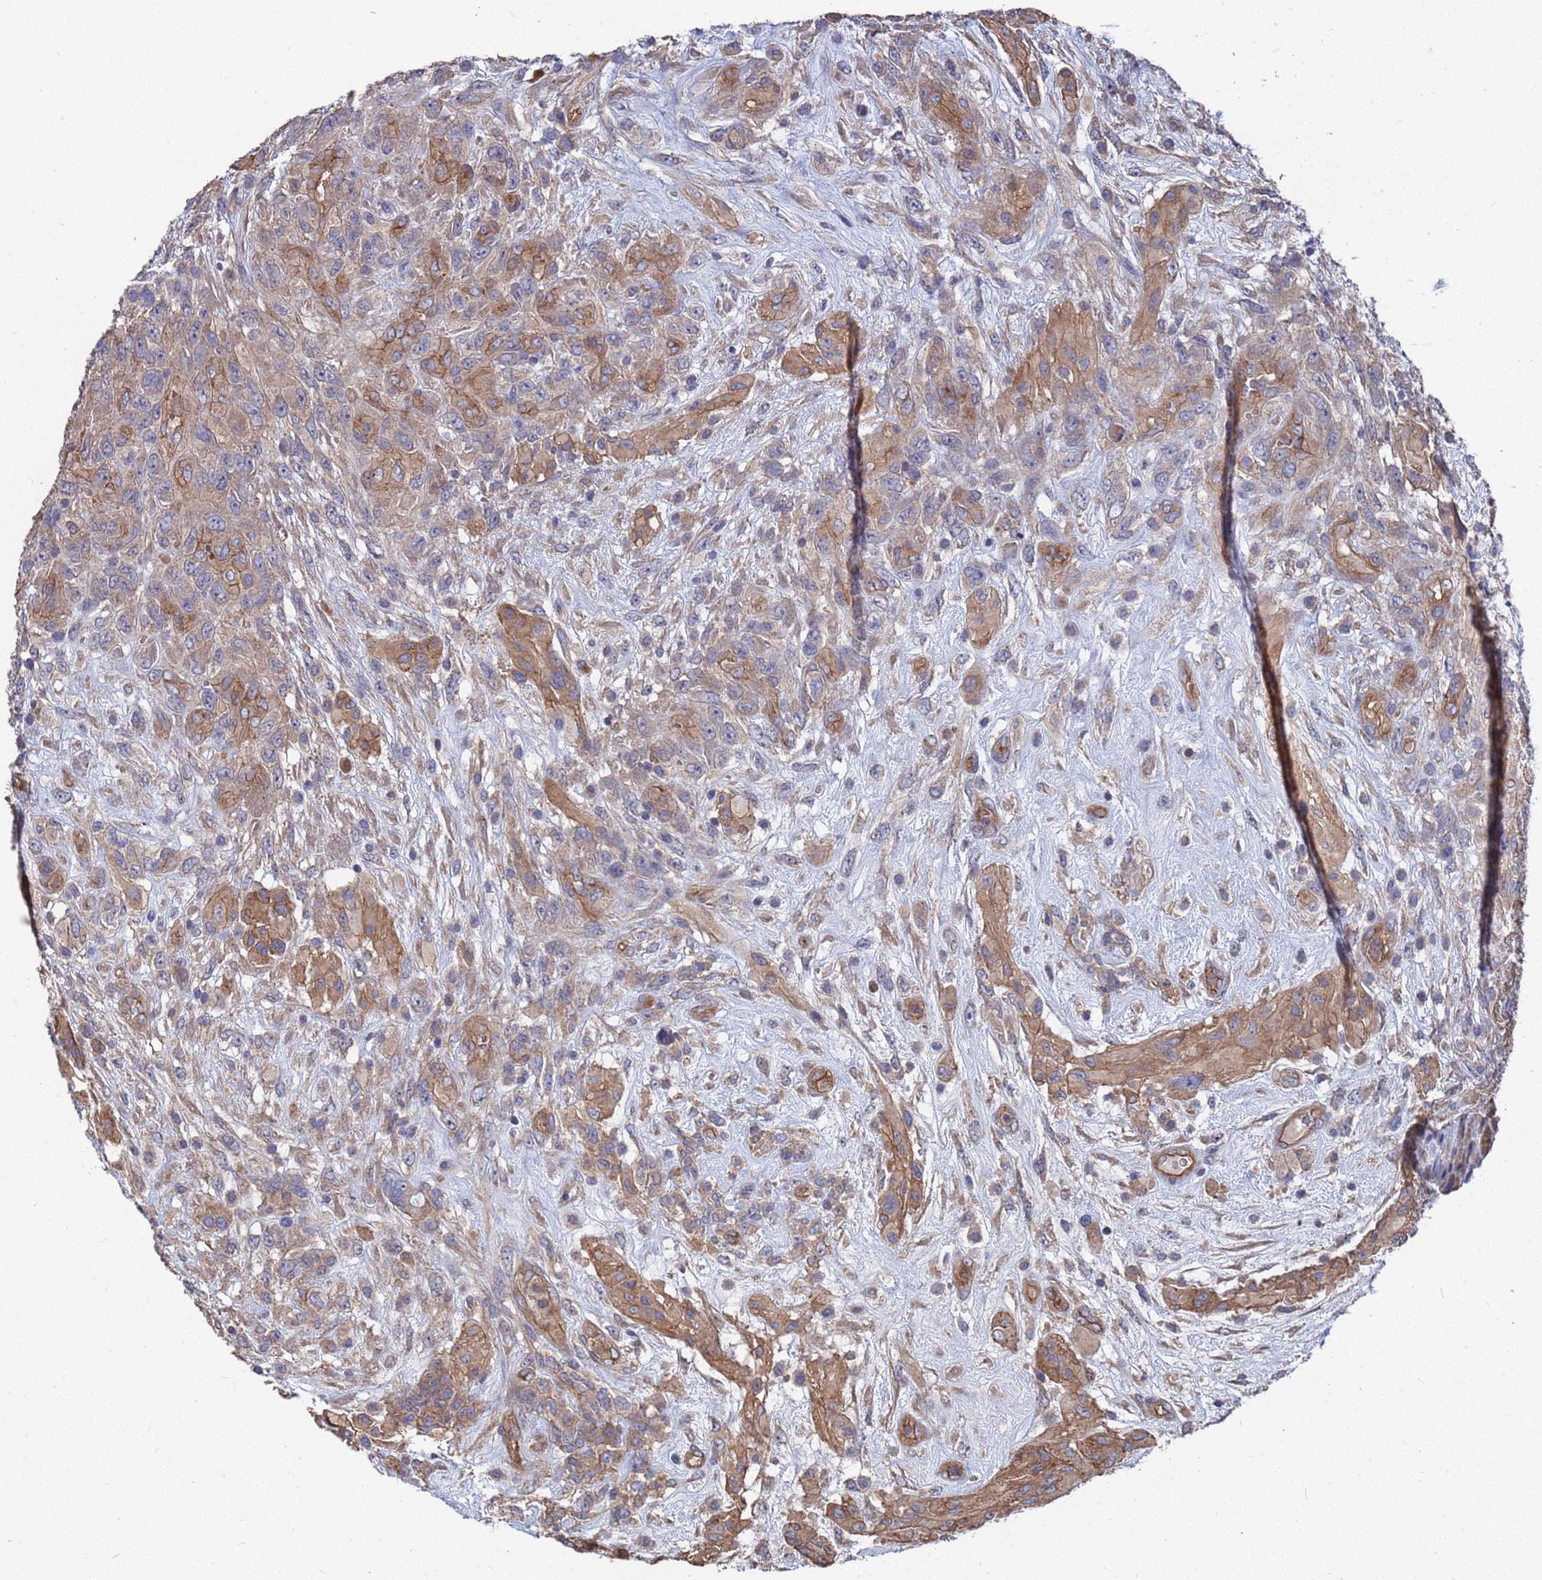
{"staining": {"intensity": "moderate", "quantity": ">75%", "location": "cytoplasmic/membranous"}, "tissue": "glioma", "cell_type": "Tumor cells", "image_type": "cancer", "snomed": [{"axis": "morphology", "description": "Glioma, malignant, High grade"}, {"axis": "topography", "description": "Brain"}], "caption": "This photomicrograph exhibits IHC staining of malignant glioma (high-grade), with medium moderate cytoplasmic/membranous staining in approximately >75% of tumor cells.", "gene": "NDUFAF6", "patient": {"sex": "male", "age": 61}}